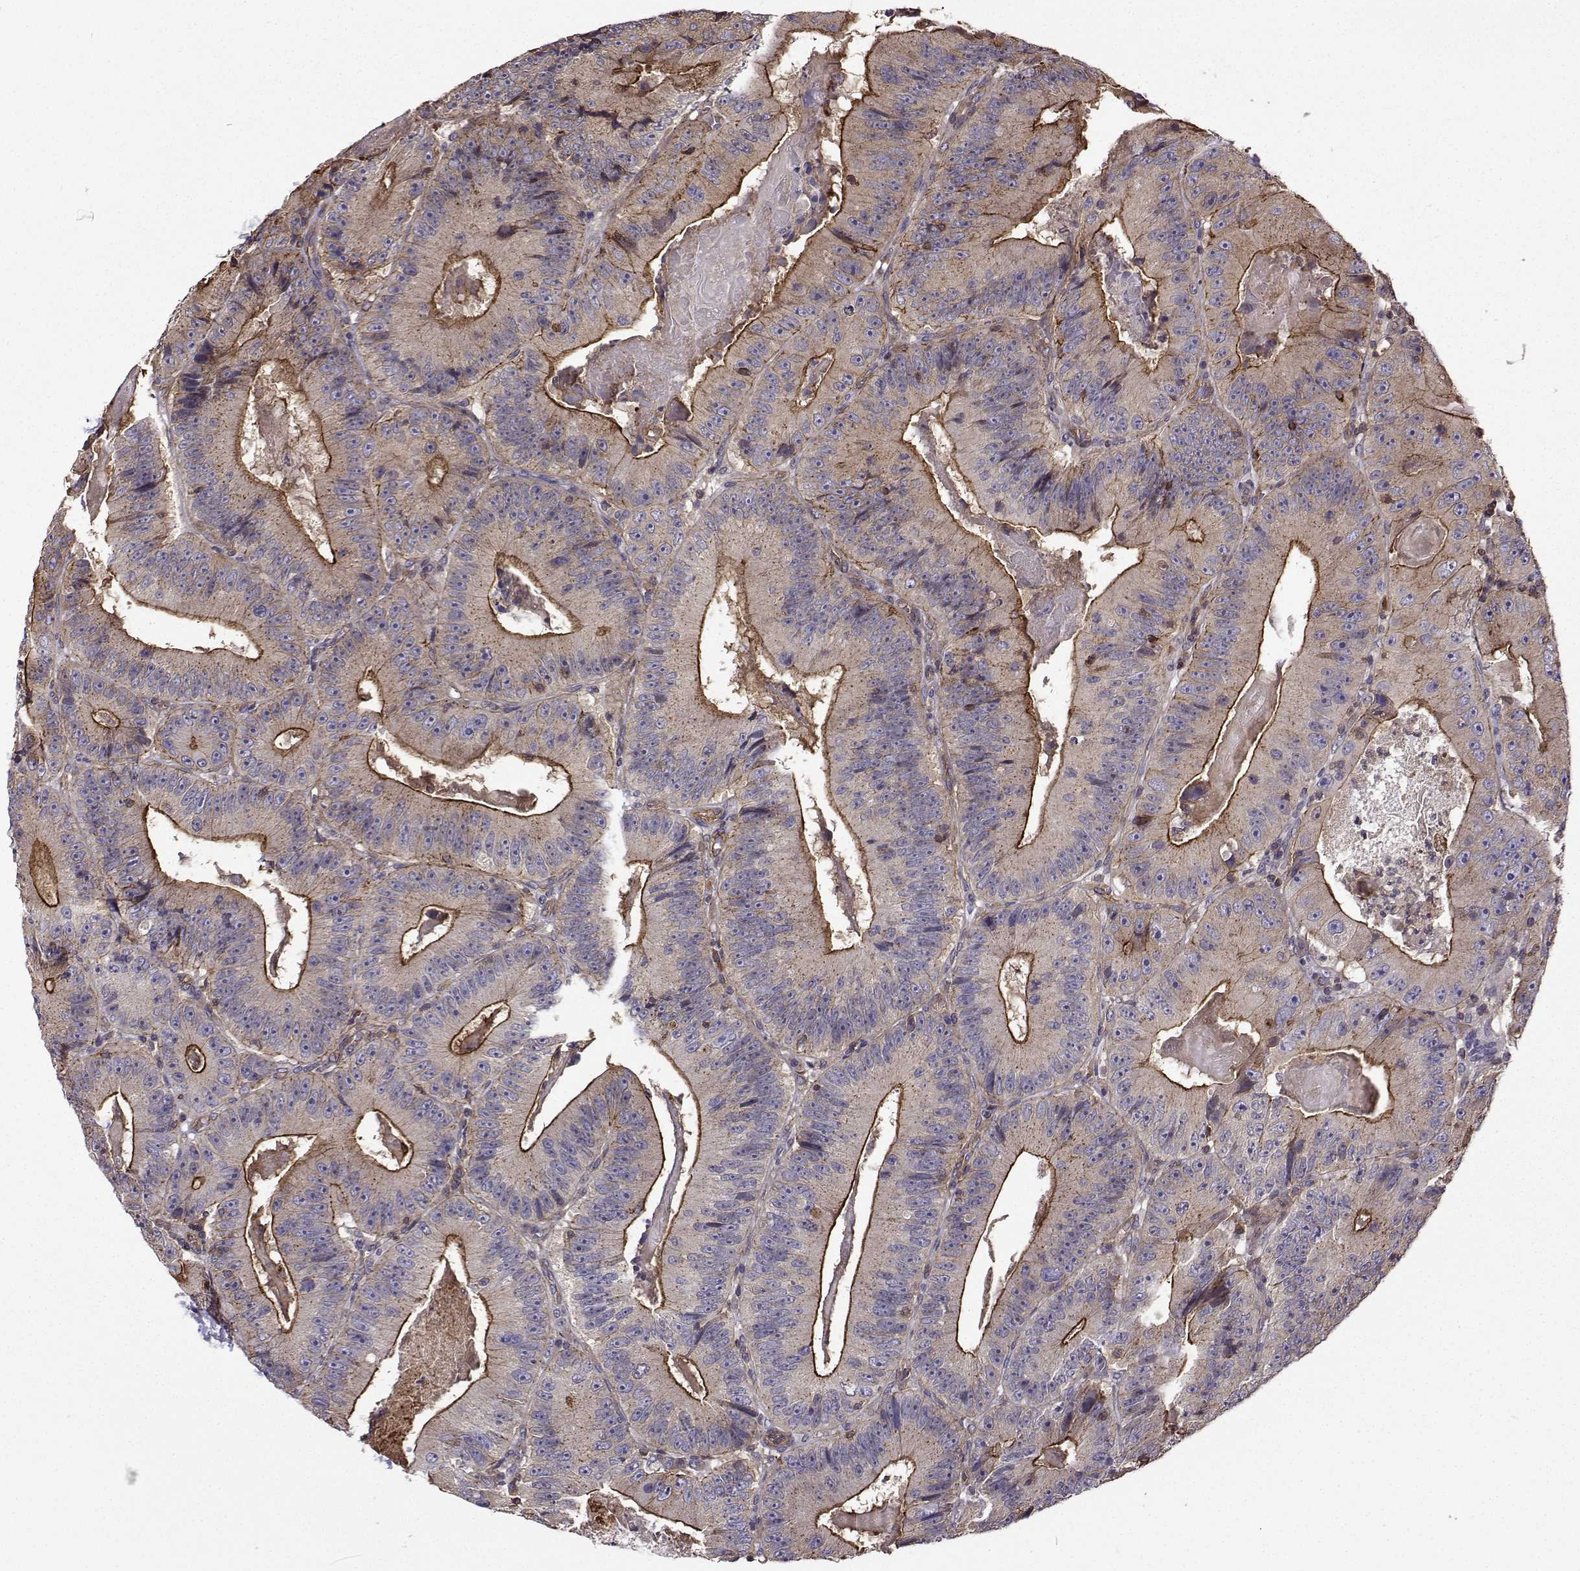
{"staining": {"intensity": "strong", "quantity": "<25%", "location": "cytoplasmic/membranous"}, "tissue": "colorectal cancer", "cell_type": "Tumor cells", "image_type": "cancer", "snomed": [{"axis": "morphology", "description": "Adenocarcinoma, NOS"}, {"axis": "topography", "description": "Colon"}], "caption": "Immunohistochemistry image of human adenocarcinoma (colorectal) stained for a protein (brown), which shows medium levels of strong cytoplasmic/membranous staining in approximately <25% of tumor cells.", "gene": "ITGB8", "patient": {"sex": "female", "age": 86}}